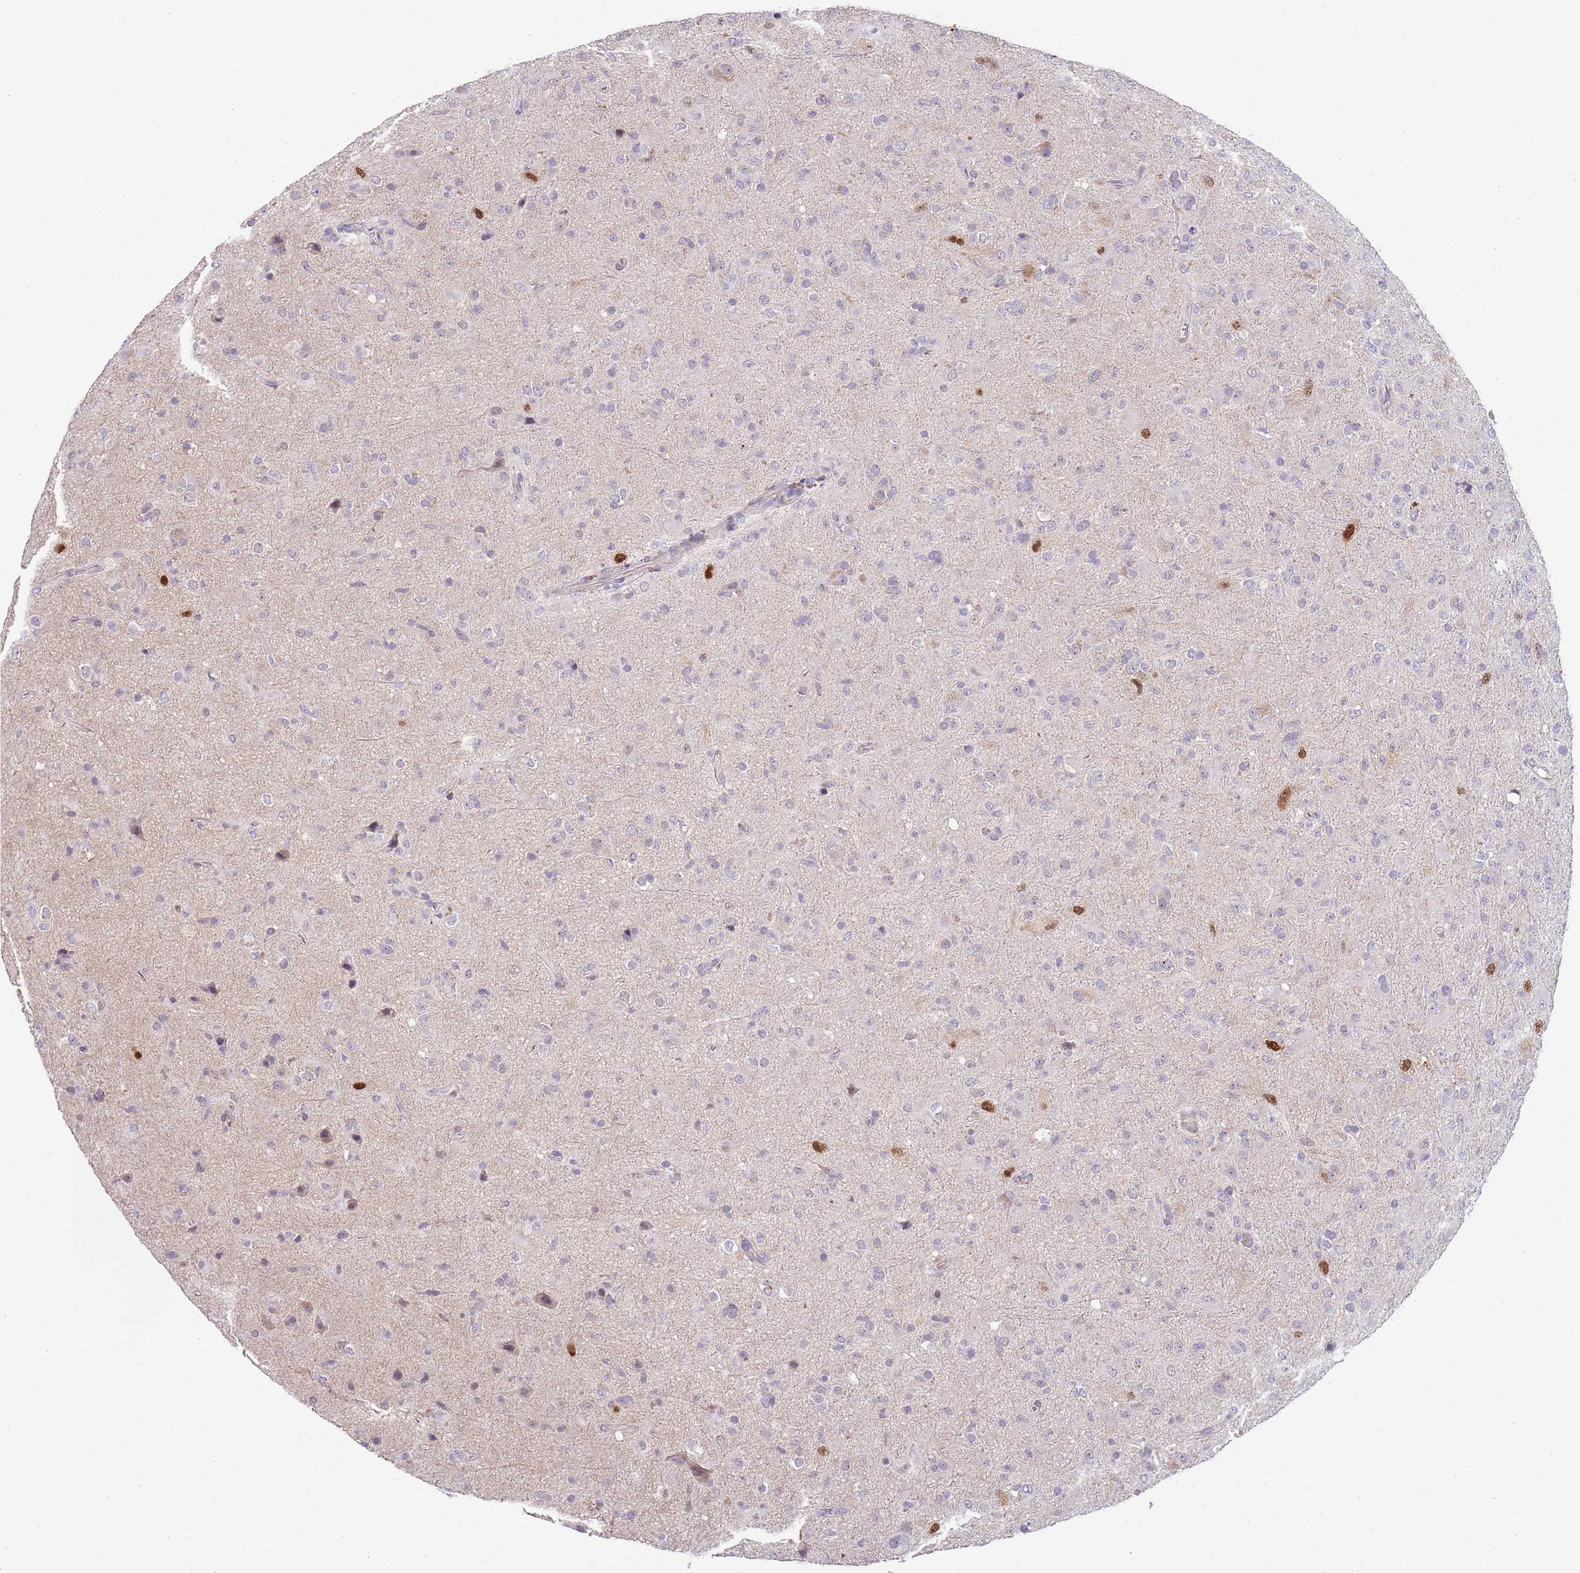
{"staining": {"intensity": "negative", "quantity": "none", "location": "none"}, "tissue": "glioma", "cell_type": "Tumor cells", "image_type": "cancer", "snomed": [{"axis": "morphology", "description": "Glioma, malignant, Low grade"}, {"axis": "topography", "description": "Brain"}], "caption": "Protein analysis of glioma shows no significant positivity in tumor cells. (DAB (3,3'-diaminobenzidine) IHC with hematoxylin counter stain).", "gene": "PIMREG", "patient": {"sex": "male", "age": 65}}